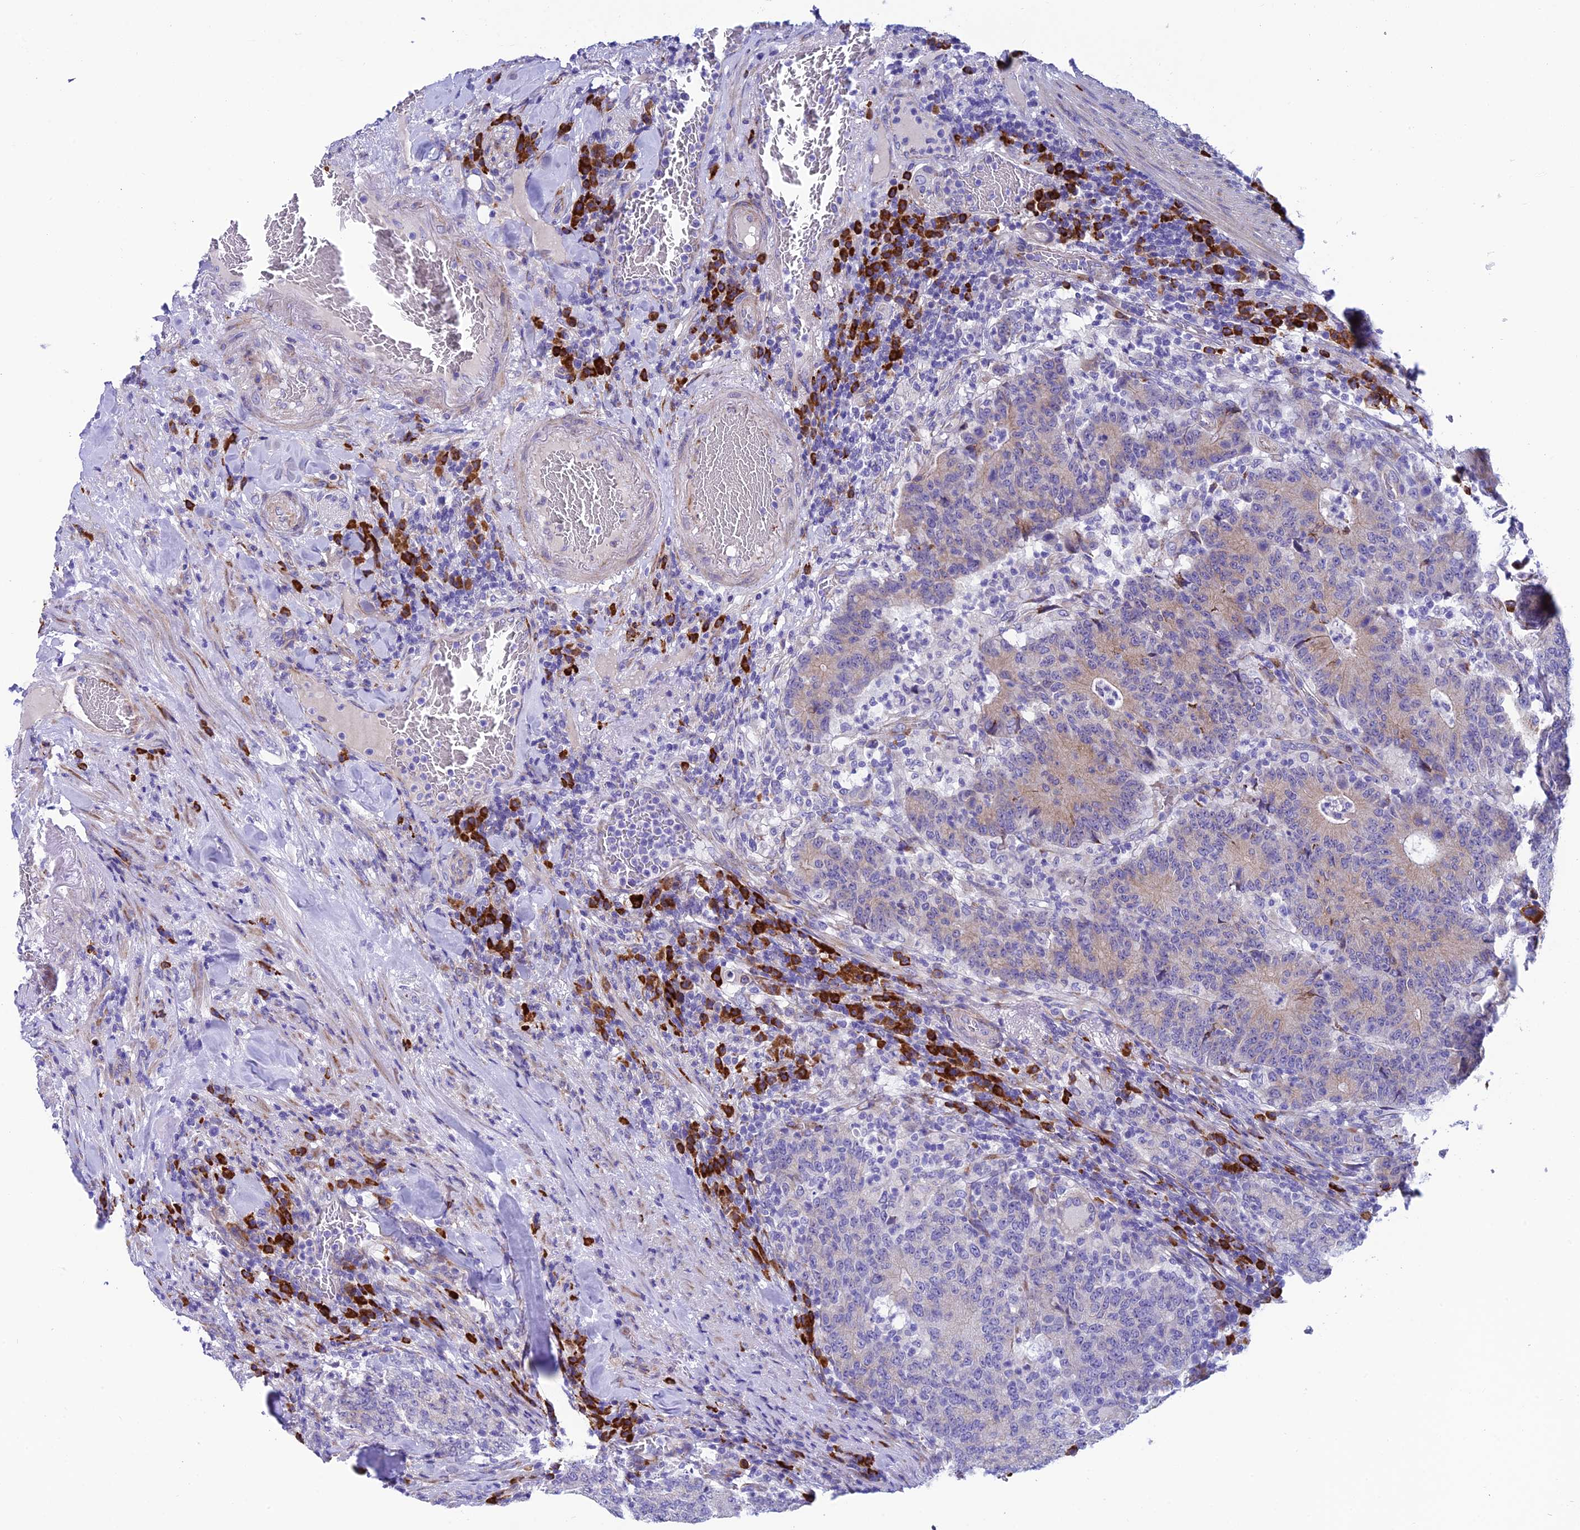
{"staining": {"intensity": "negative", "quantity": "none", "location": "none"}, "tissue": "colorectal cancer", "cell_type": "Tumor cells", "image_type": "cancer", "snomed": [{"axis": "morphology", "description": "Normal tissue, NOS"}, {"axis": "morphology", "description": "Adenocarcinoma, NOS"}, {"axis": "topography", "description": "Colon"}], "caption": "Colorectal cancer was stained to show a protein in brown. There is no significant staining in tumor cells.", "gene": "MACIR", "patient": {"sex": "female", "age": 75}}